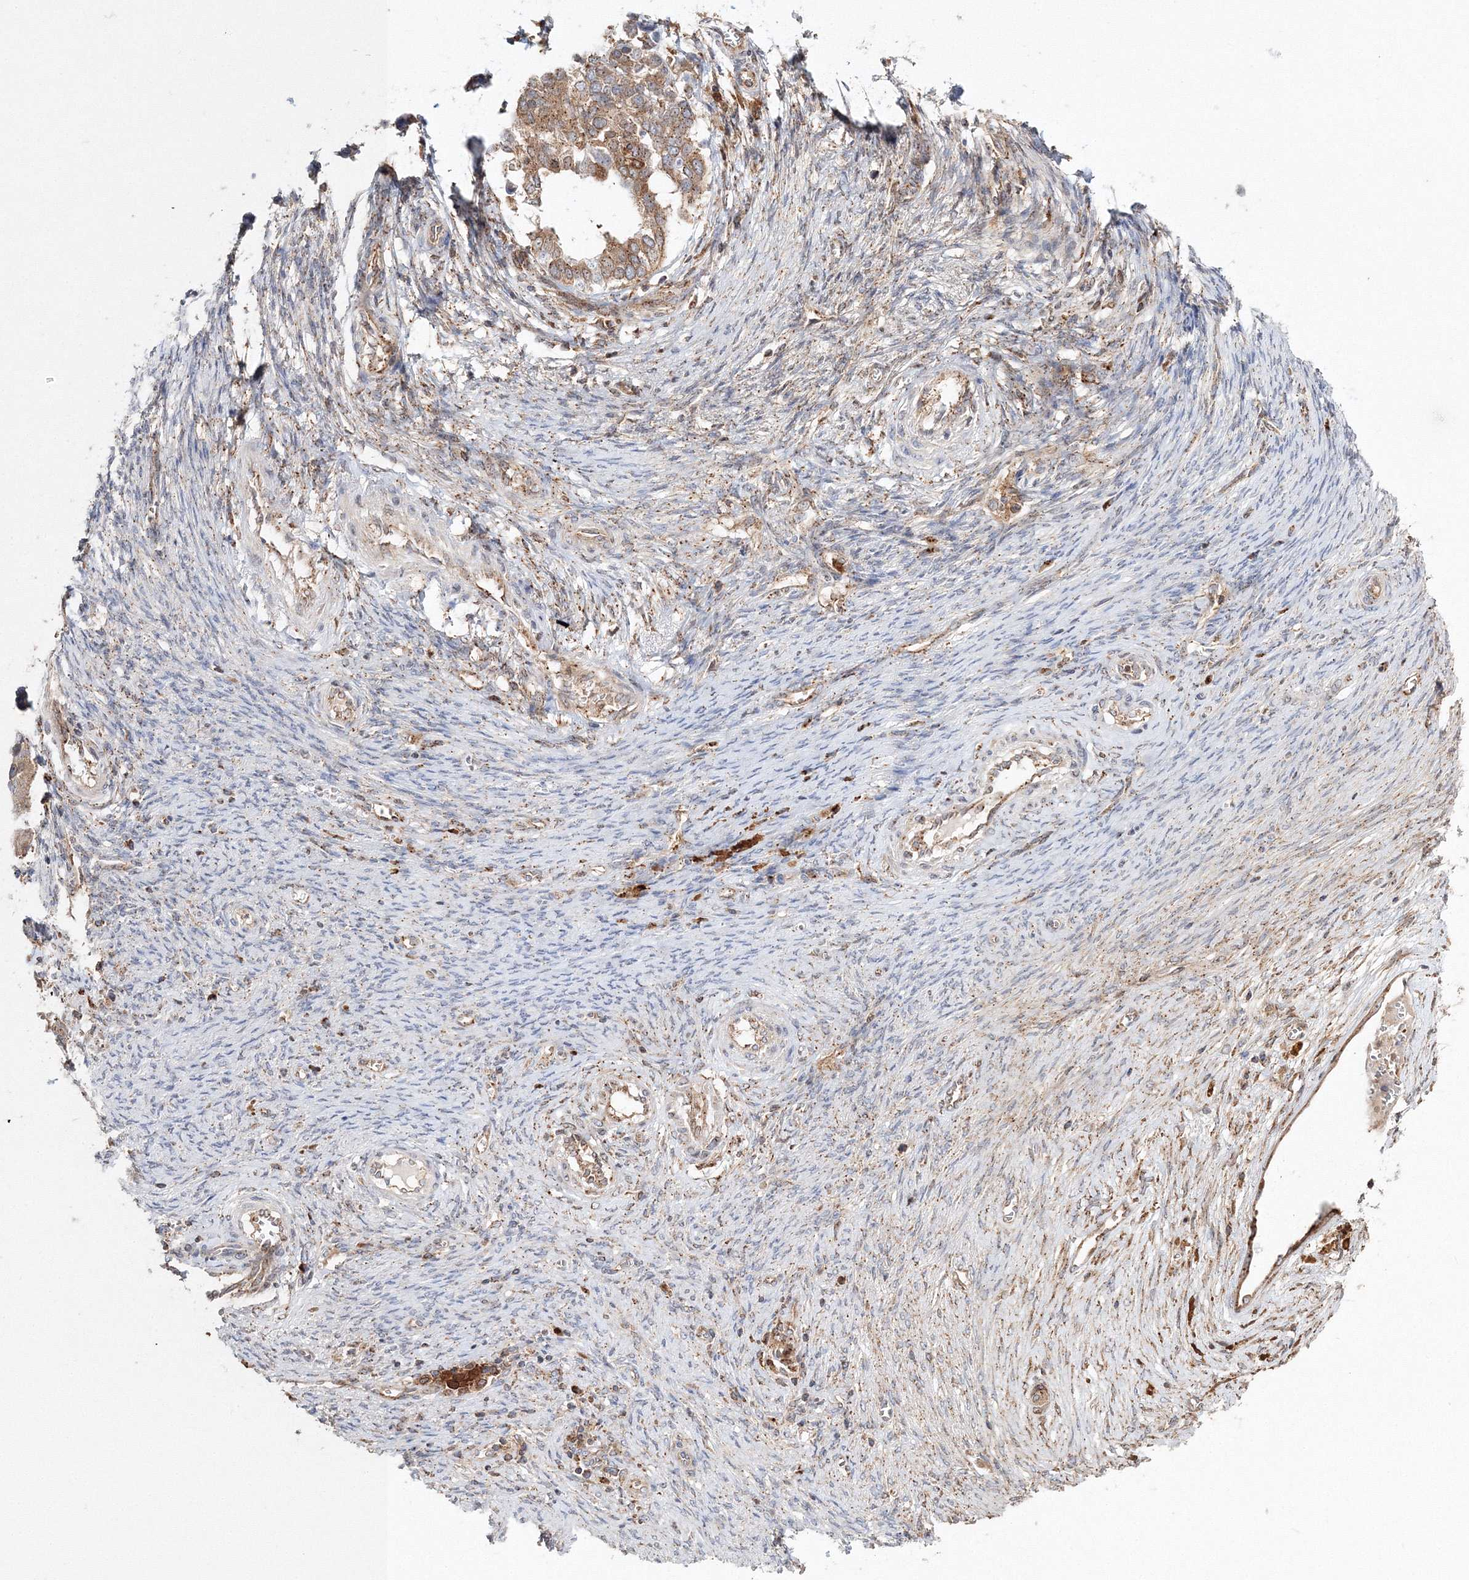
{"staining": {"intensity": "weak", "quantity": ">75%", "location": "cytoplasmic/membranous"}, "tissue": "ovarian cancer", "cell_type": "Tumor cells", "image_type": "cancer", "snomed": [{"axis": "morphology", "description": "Cystadenocarcinoma, serous, NOS"}, {"axis": "topography", "description": "Ovary"}], "caption": "Protein staining reveals weak cytoplasmic/membranous staining in about >75% of tumor cells in ovarian serous cystadenocarcinoma. Using DAB (3,3'-diaminobenzidine) (brown) and hematoxylin (blue) stains, captured at high magnification using brightfield microscopy.", "gene": "ARCN1", "patient": {"sex": "female", "age": 44}}